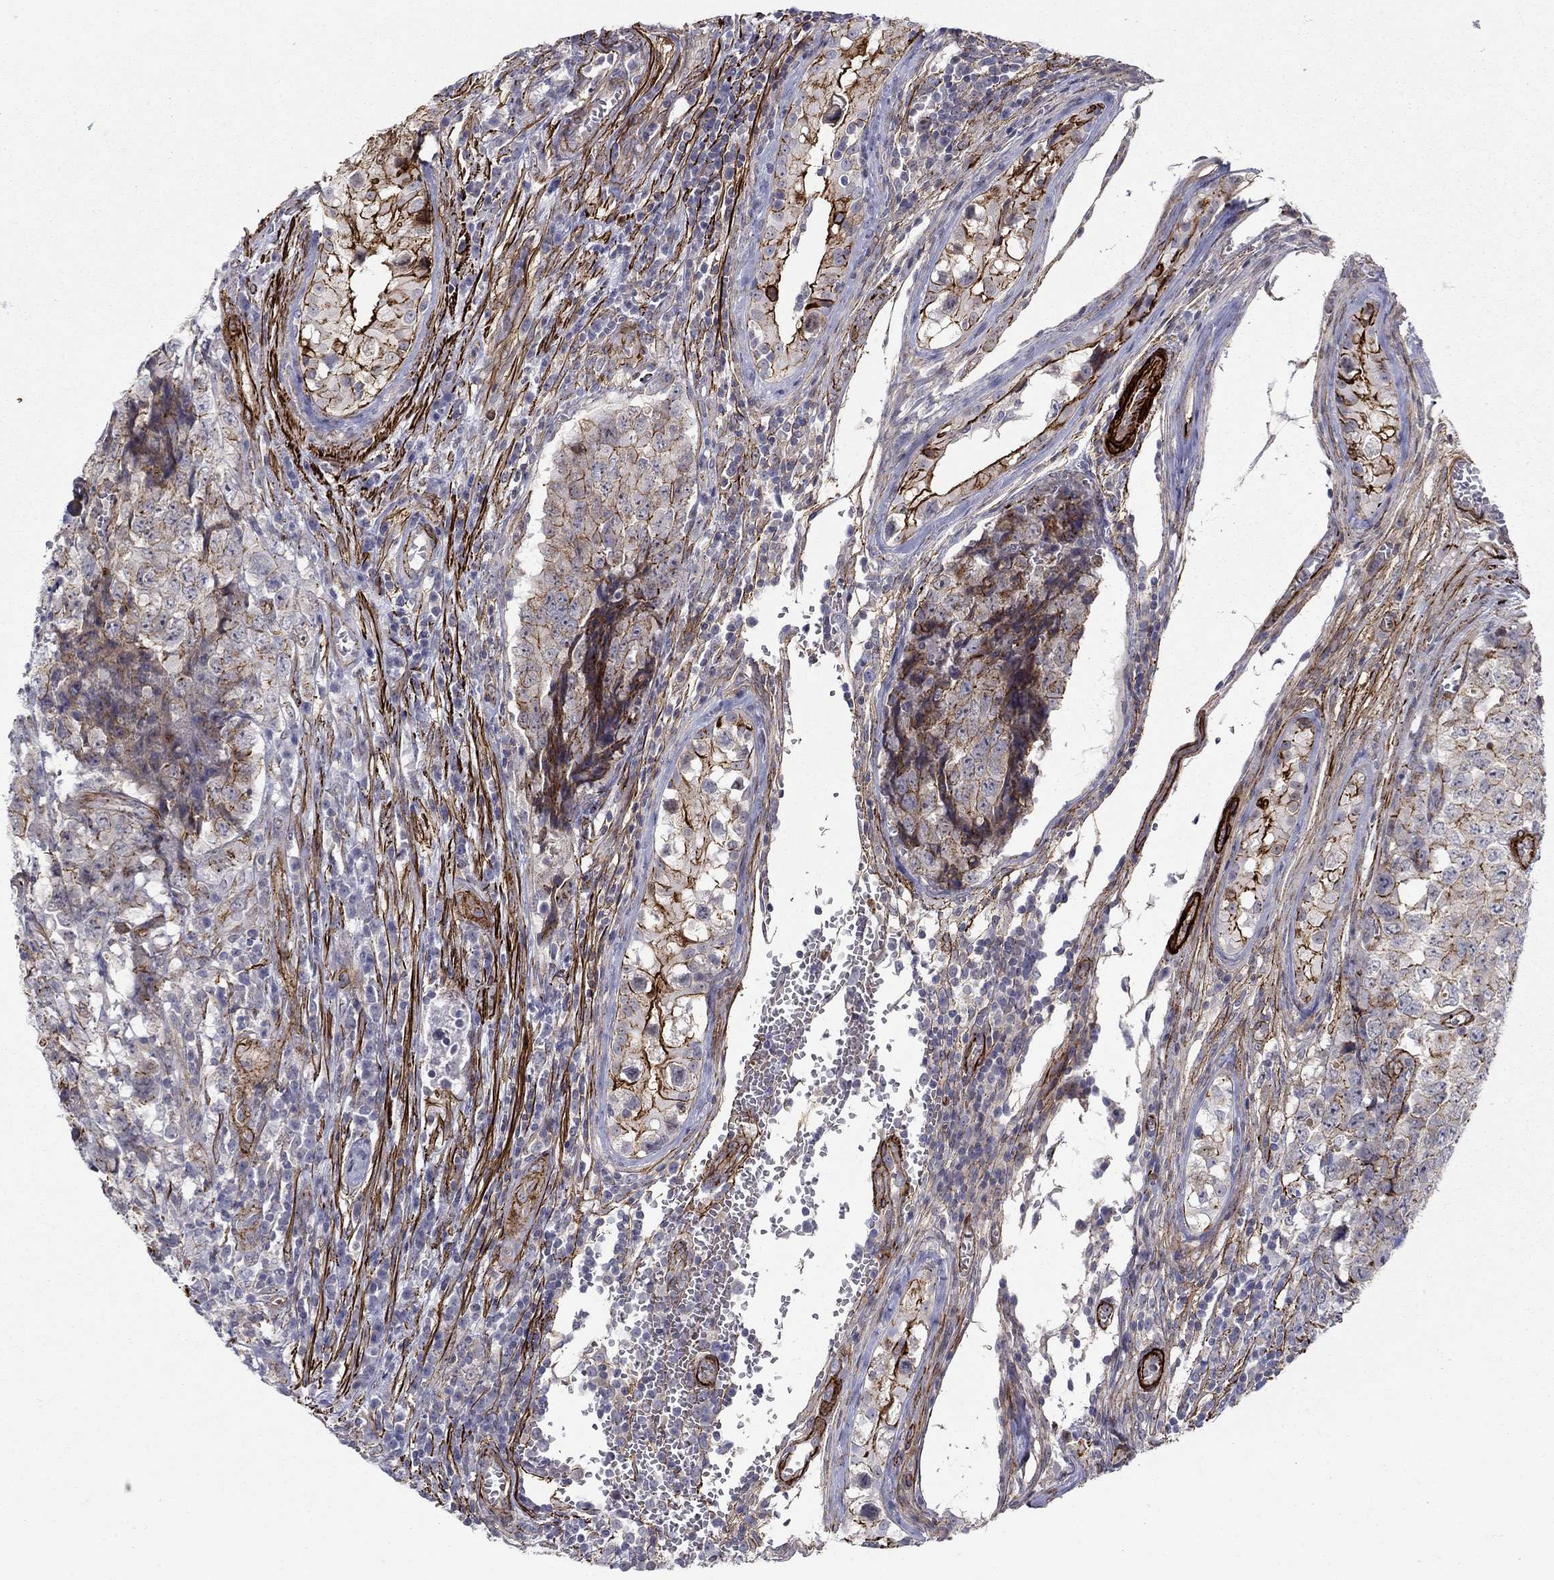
{"staining": {"intensity": "strong", "quantity": "<25%", "location": "cytoplasmic/membranous"}, "tissue": "testis cancer", "cell_type": "Tumor cells", "image_type": "cancer", "snomed": [{"axis": "morphology", "description": "Carcinoma, Embryonal, NOS"}, {"axis": "topography", "description": "Testis"}], "caption": "A high-resolution micrograph shows immunohistochemistry (IHC) staining of testis embryonal carcinoma, which demonstrates strong cytoplasmic/membranous staining in approximately <25% of tumor cells.", "gene": "KRBA1", "patient": {"sex": "male", "age": 23}}